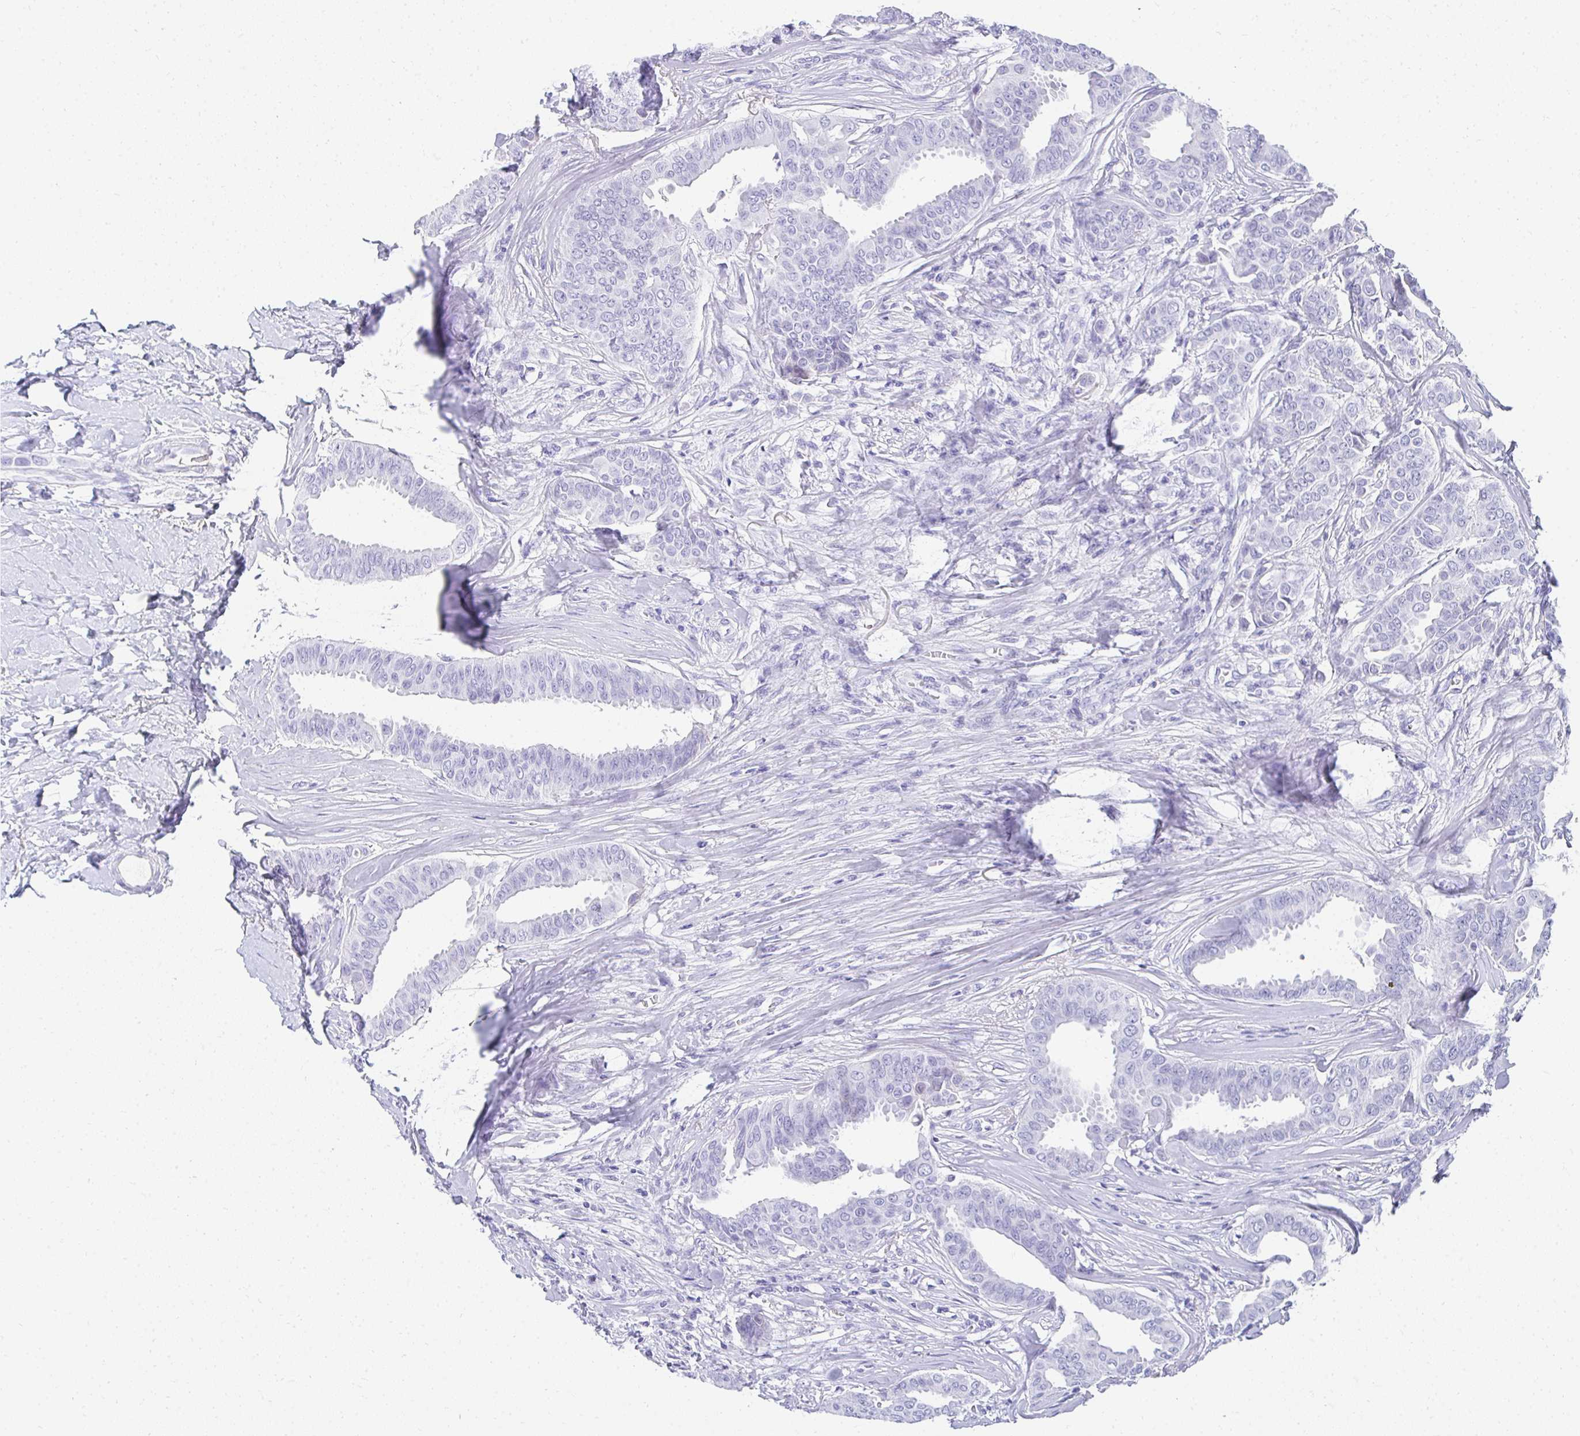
{"staining": {"intensity": "negative", "quantity": "none", "location": "none"}, "tissue": "breast cancer", "cell_type": "Tumor cells", "image_type": "cancer", "snomed": [{"axis": "morphology", "description": "Duct carcinoma"}, {"axis": "topography", "description": "Breast"}], "caption": "This histopathology image is of intraductal carcinoma (breast) stained with IHC to label a protein in brown with the nuclei are counter-stained blue. There is no expression in tumor cells.", "gene": "TNNT1", "patient": {"sex": "female", "age": 45}}